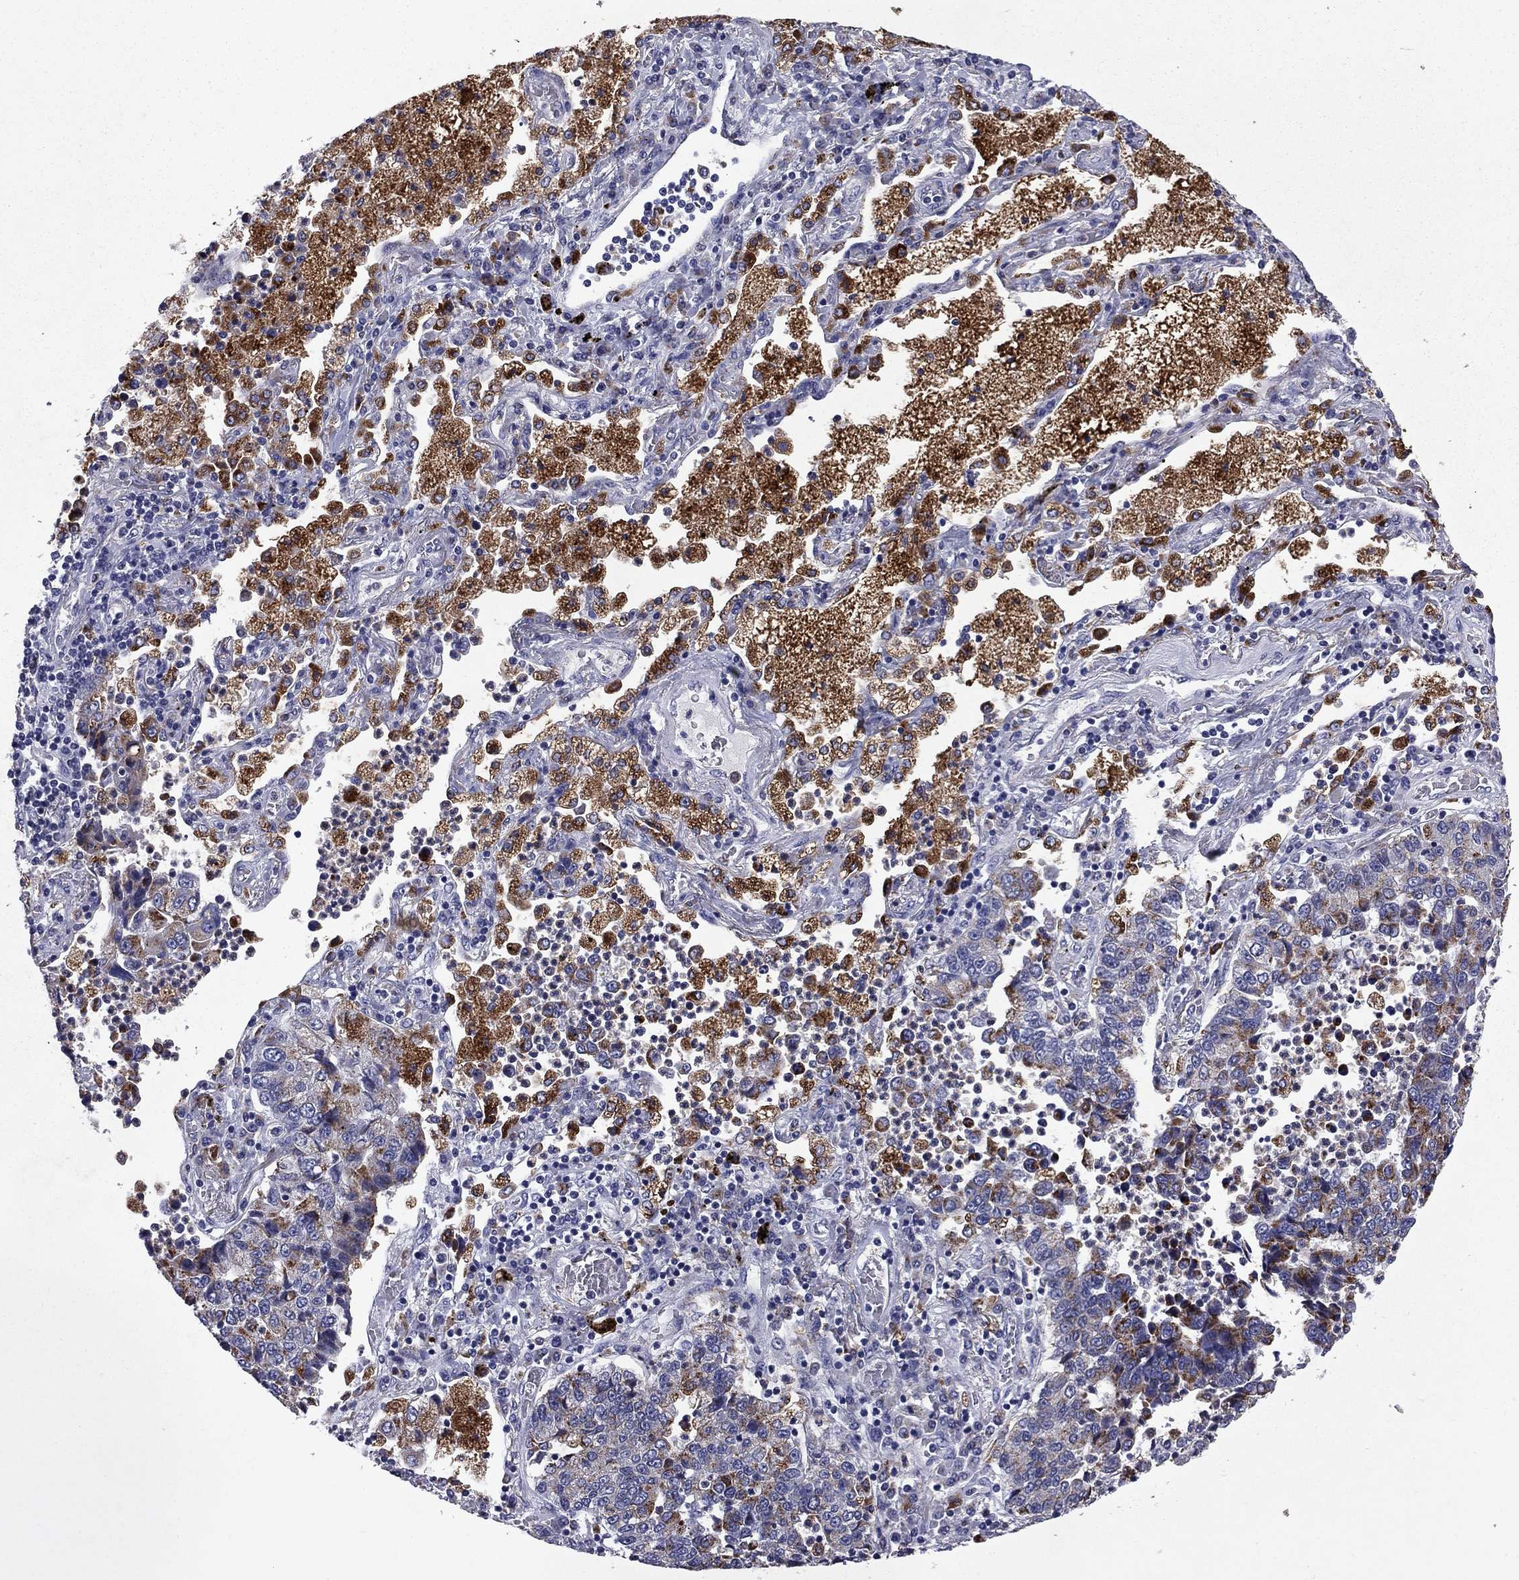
{"staining": {"intensity": "moderate", "quantity": "<25%", "location": "cytoplasmic/membranous"}, "tissue": "lung cancer", "cell_type": "Tumor cells", "image_type": "cancer", "snomed": [{"axis": "morphology", "description": "Adenocarcinoma, NOS"}, {"axis": "topography", "description": "Lung"}], "caption": "Lung adenocarcinoma stained with immunohistochemistry demonstrates moderate cytoplasmic/membranous staining in about <25% of tumor cells.", "gene": "MADCAM1", "patient": {"sex": "female", "age": 57}}